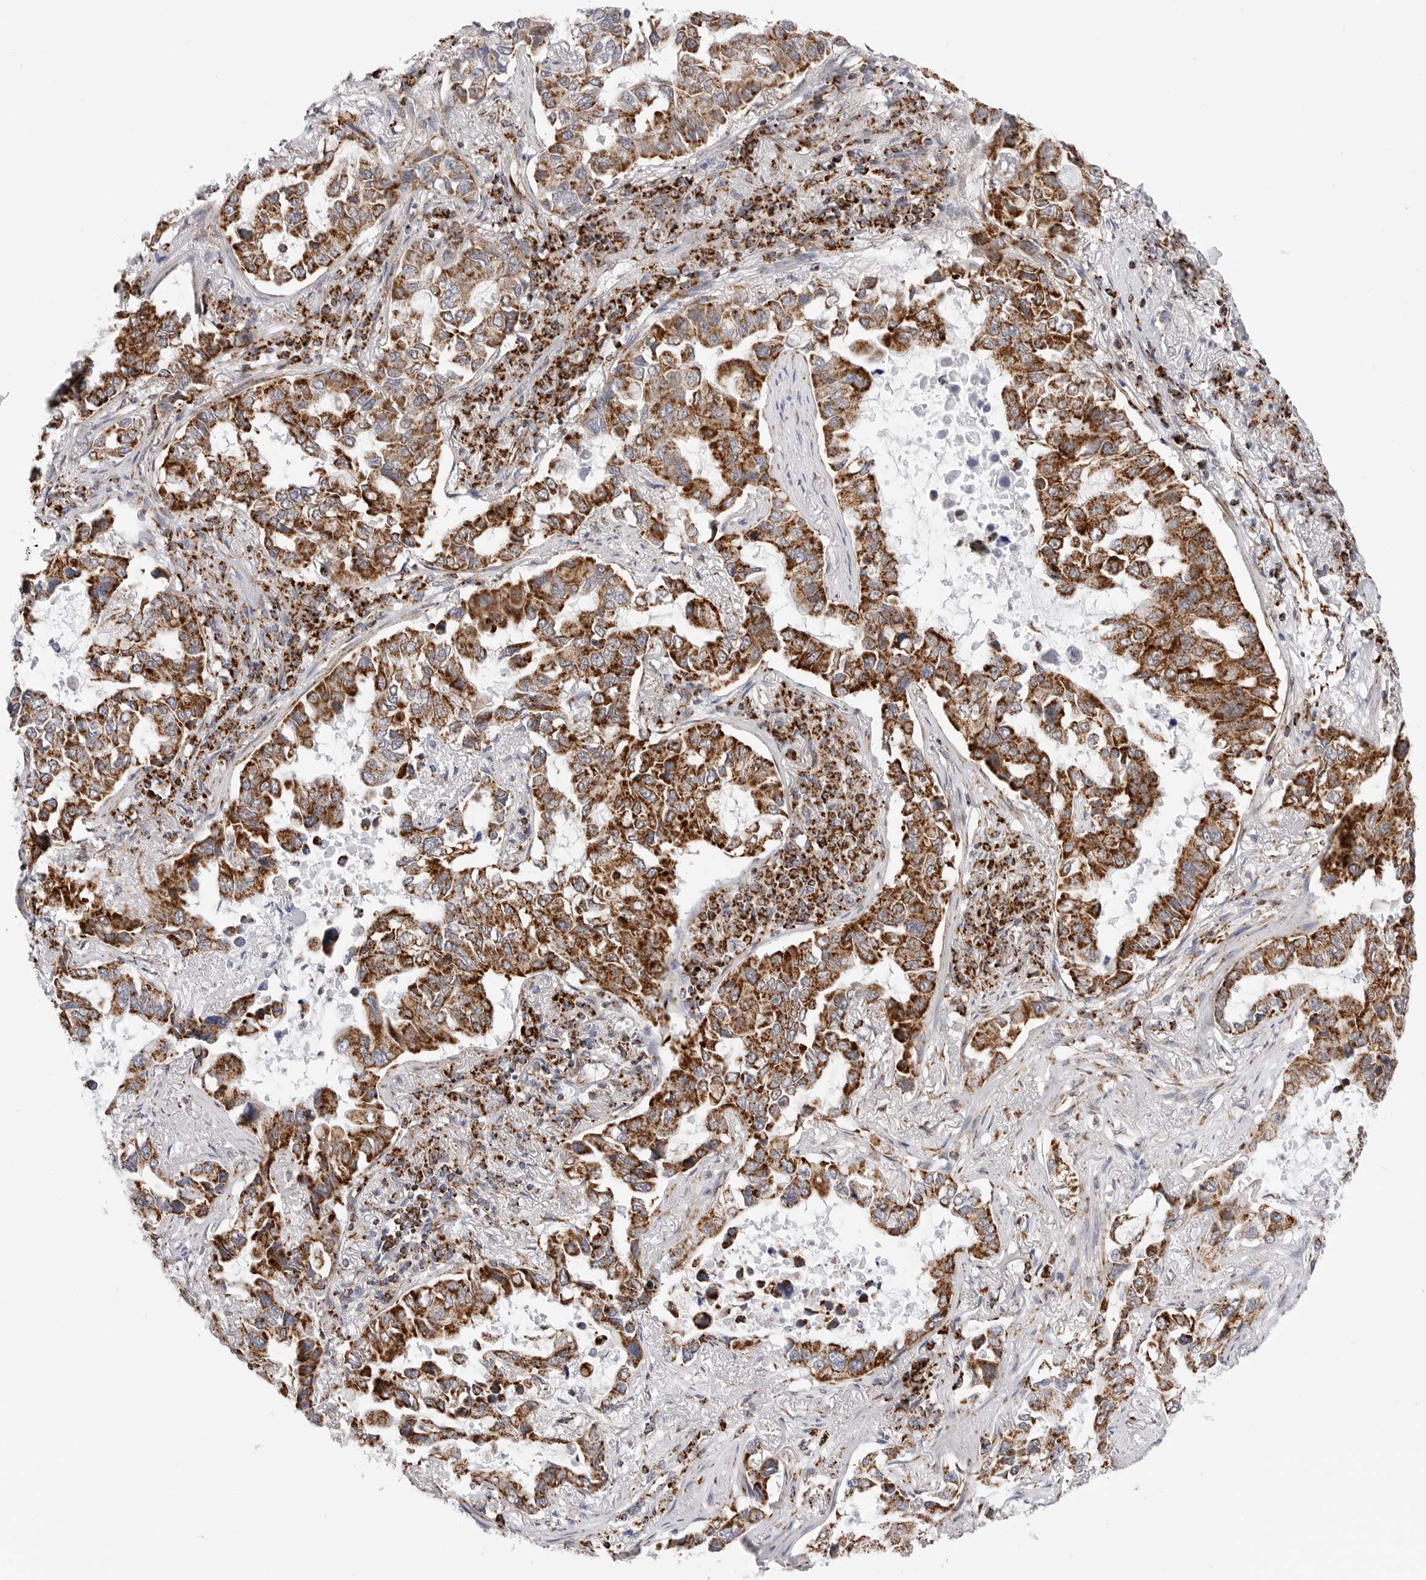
{"staining": {"intensity": "strong", "quantity": "25%-75%", "location": "cytoplasmic/membranous"}, "tissue": "lung cancer", "cell_type": "Tumor cells", "image_type": "cancer", "snomed": [{"axis": "morphology", "description": "Squamous cell carcinoma, NOS"}, {"axis": "topography", "description": "Lung"}], "caption": "Immunohistochemical staining of human lung cancer (squamous cell carcinoma) demonstrates high levels of strong cytoplasmic/membranous staining in approximately 25%-75% of tumor cells.", "gene": "ATP5IF1", "patient": {"sex": "male", "age": 66}}